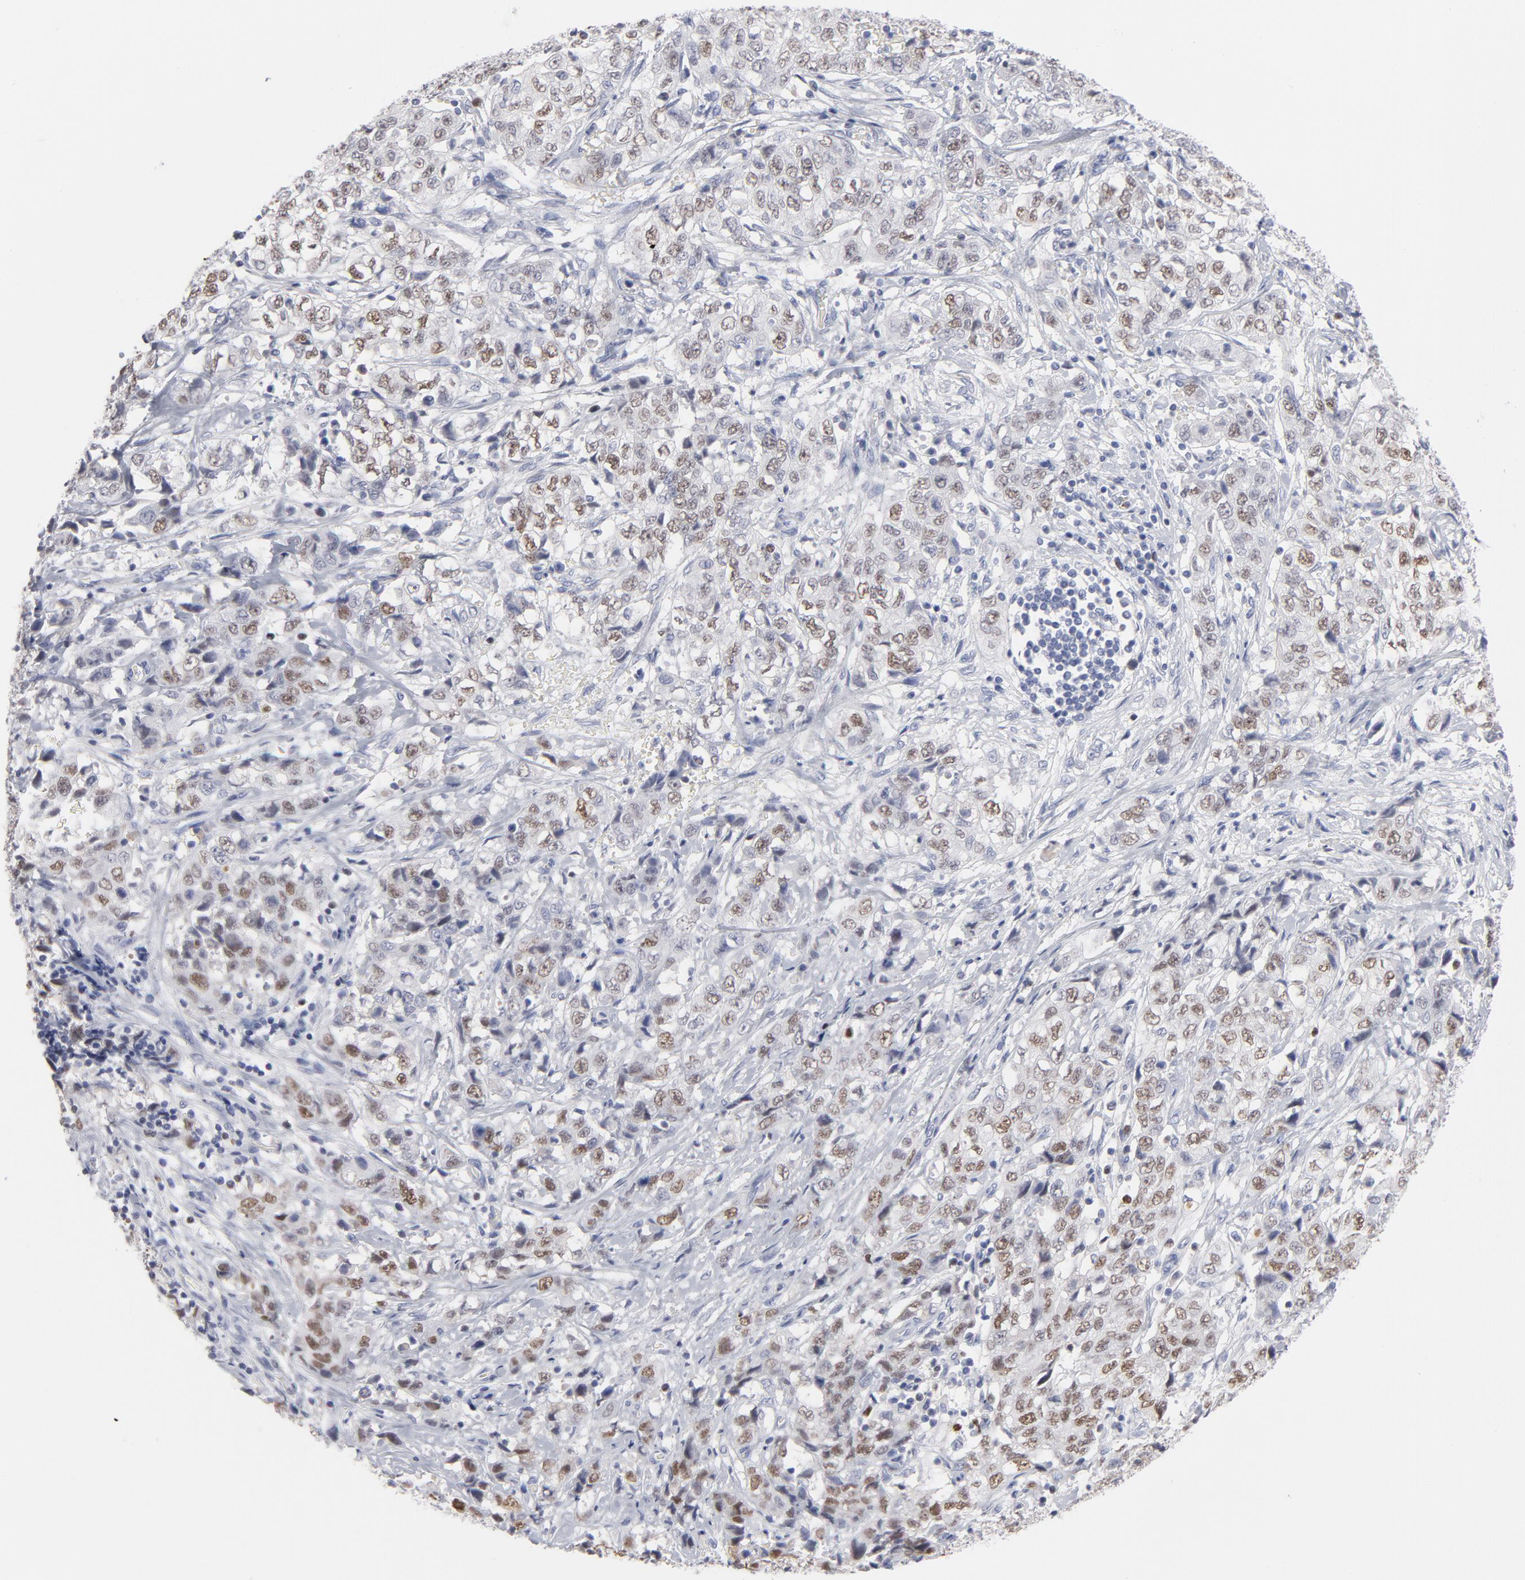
{"staining": {"intensity": "moderate", "quantity": ">75%", "location": "nuclear"}, "tissue": "stomach cancer", "cell_type": "Tumor cells", "image_type": "cancer", "snomed": [{"axis": "morphology", "description": "Adenocarcinoma, NOS"}, {"axis": "topography", "description": "Stomach"}], "caption": "High-magnification brightfield microscopy of stomach cancer stained with DAB (brown) and counterstained with hematoxylin (blue). tumor cells exhibit moderate nuclear staining is identified in about>75% of cells.", "gene": "MCM7", "patient": {"sex": "male", "age": 48}}